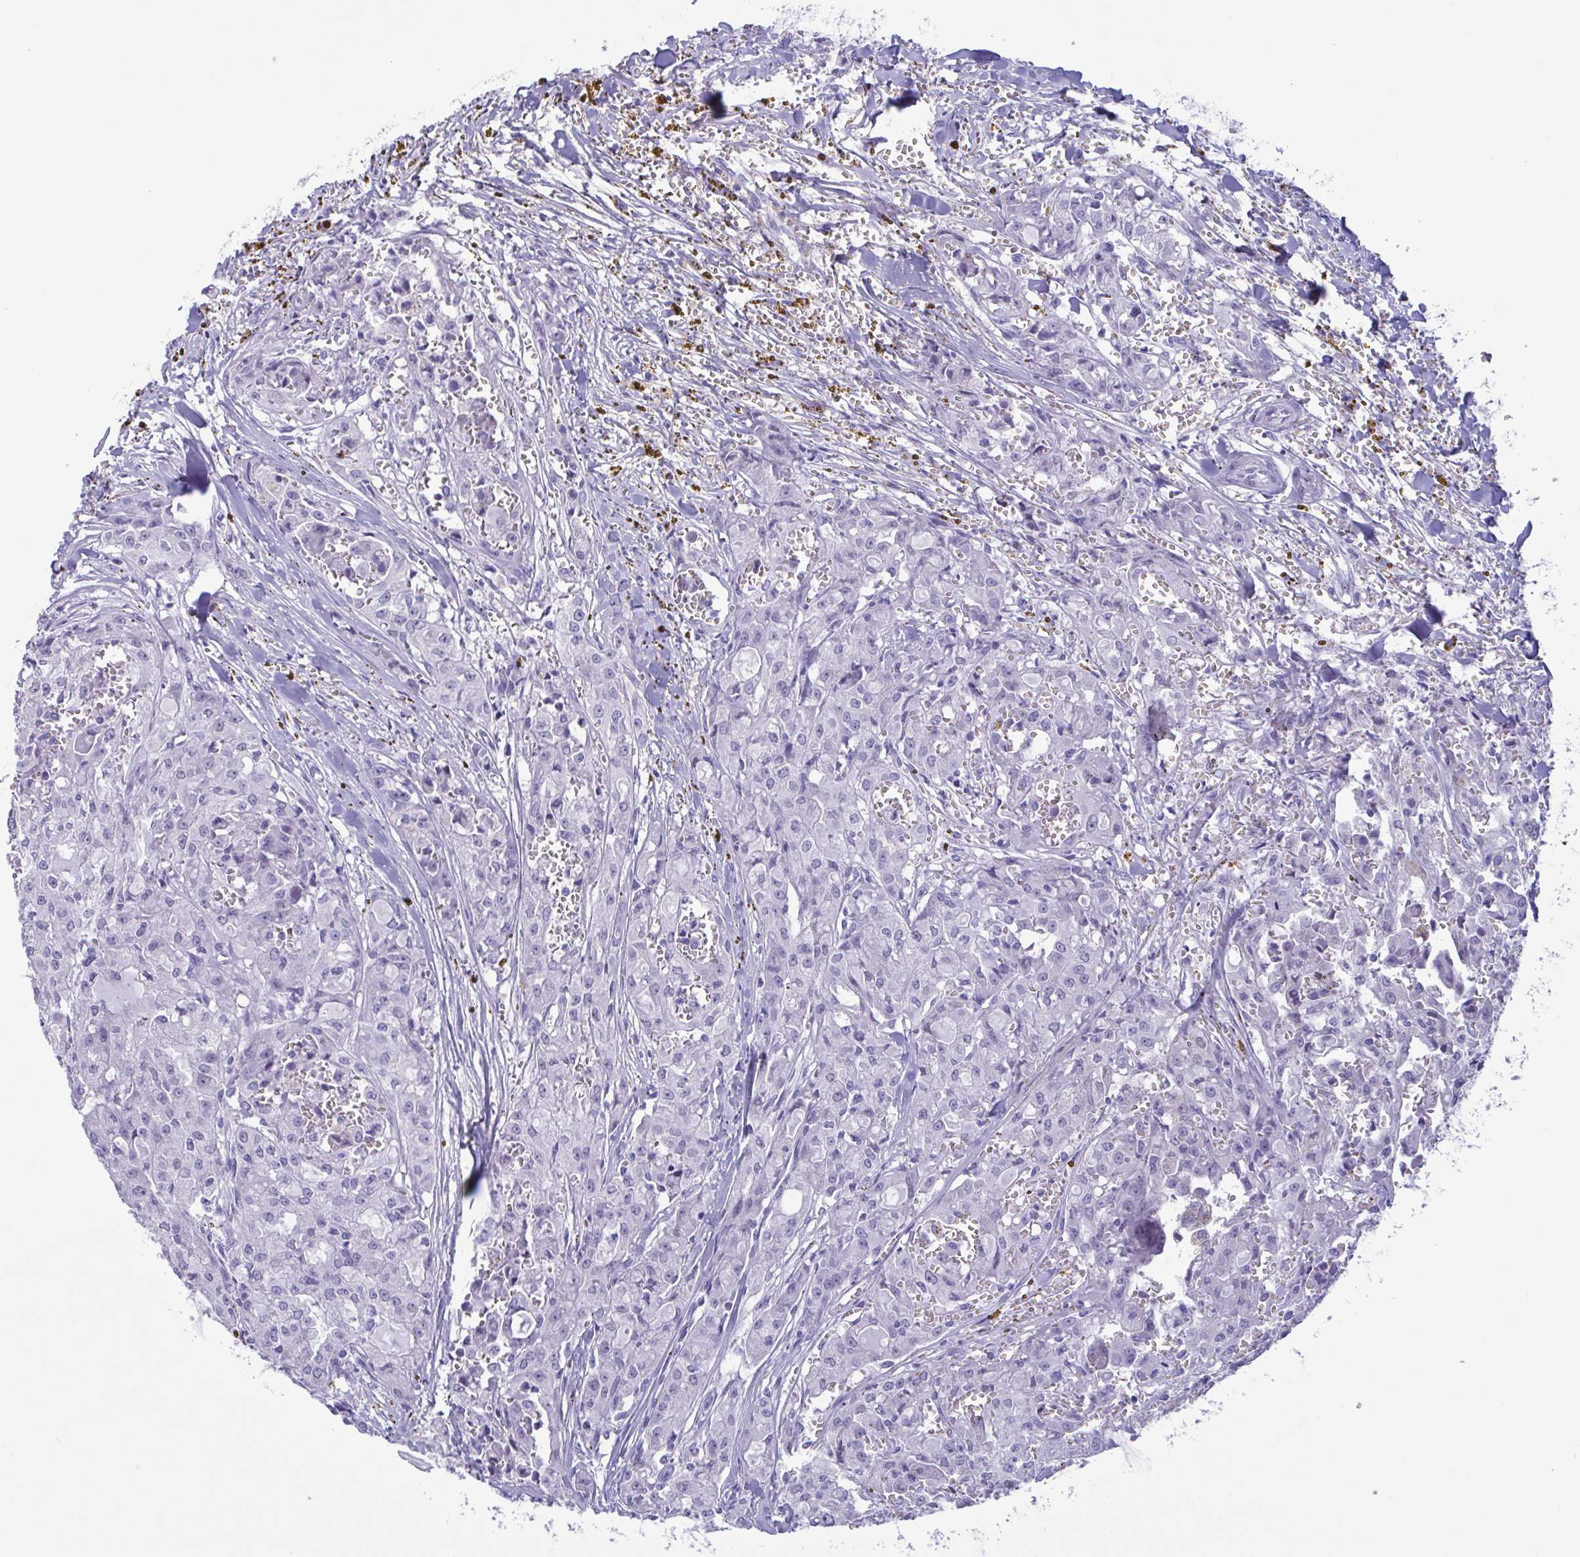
{"staining": {"intensity": "negative", "quantity": "none", "location": "none"}, "tissue": "head and neck cancer", "cell_type": "Tumor cells", "image_type": "cancer", "snomed": [{"axis": "morphology", "description": "Adenocarcinoma, NOS"}, {"axis": "topography", "description": "Head-Neck"}], "caption": "A high-resolution image shows immunohistochemistry staining of head and neck cancer (adenocarcinoma), which shows no significant positivity in tumor cells.", "gene": "TSPY2", "patient": {"sex": "male", "age": 64}}